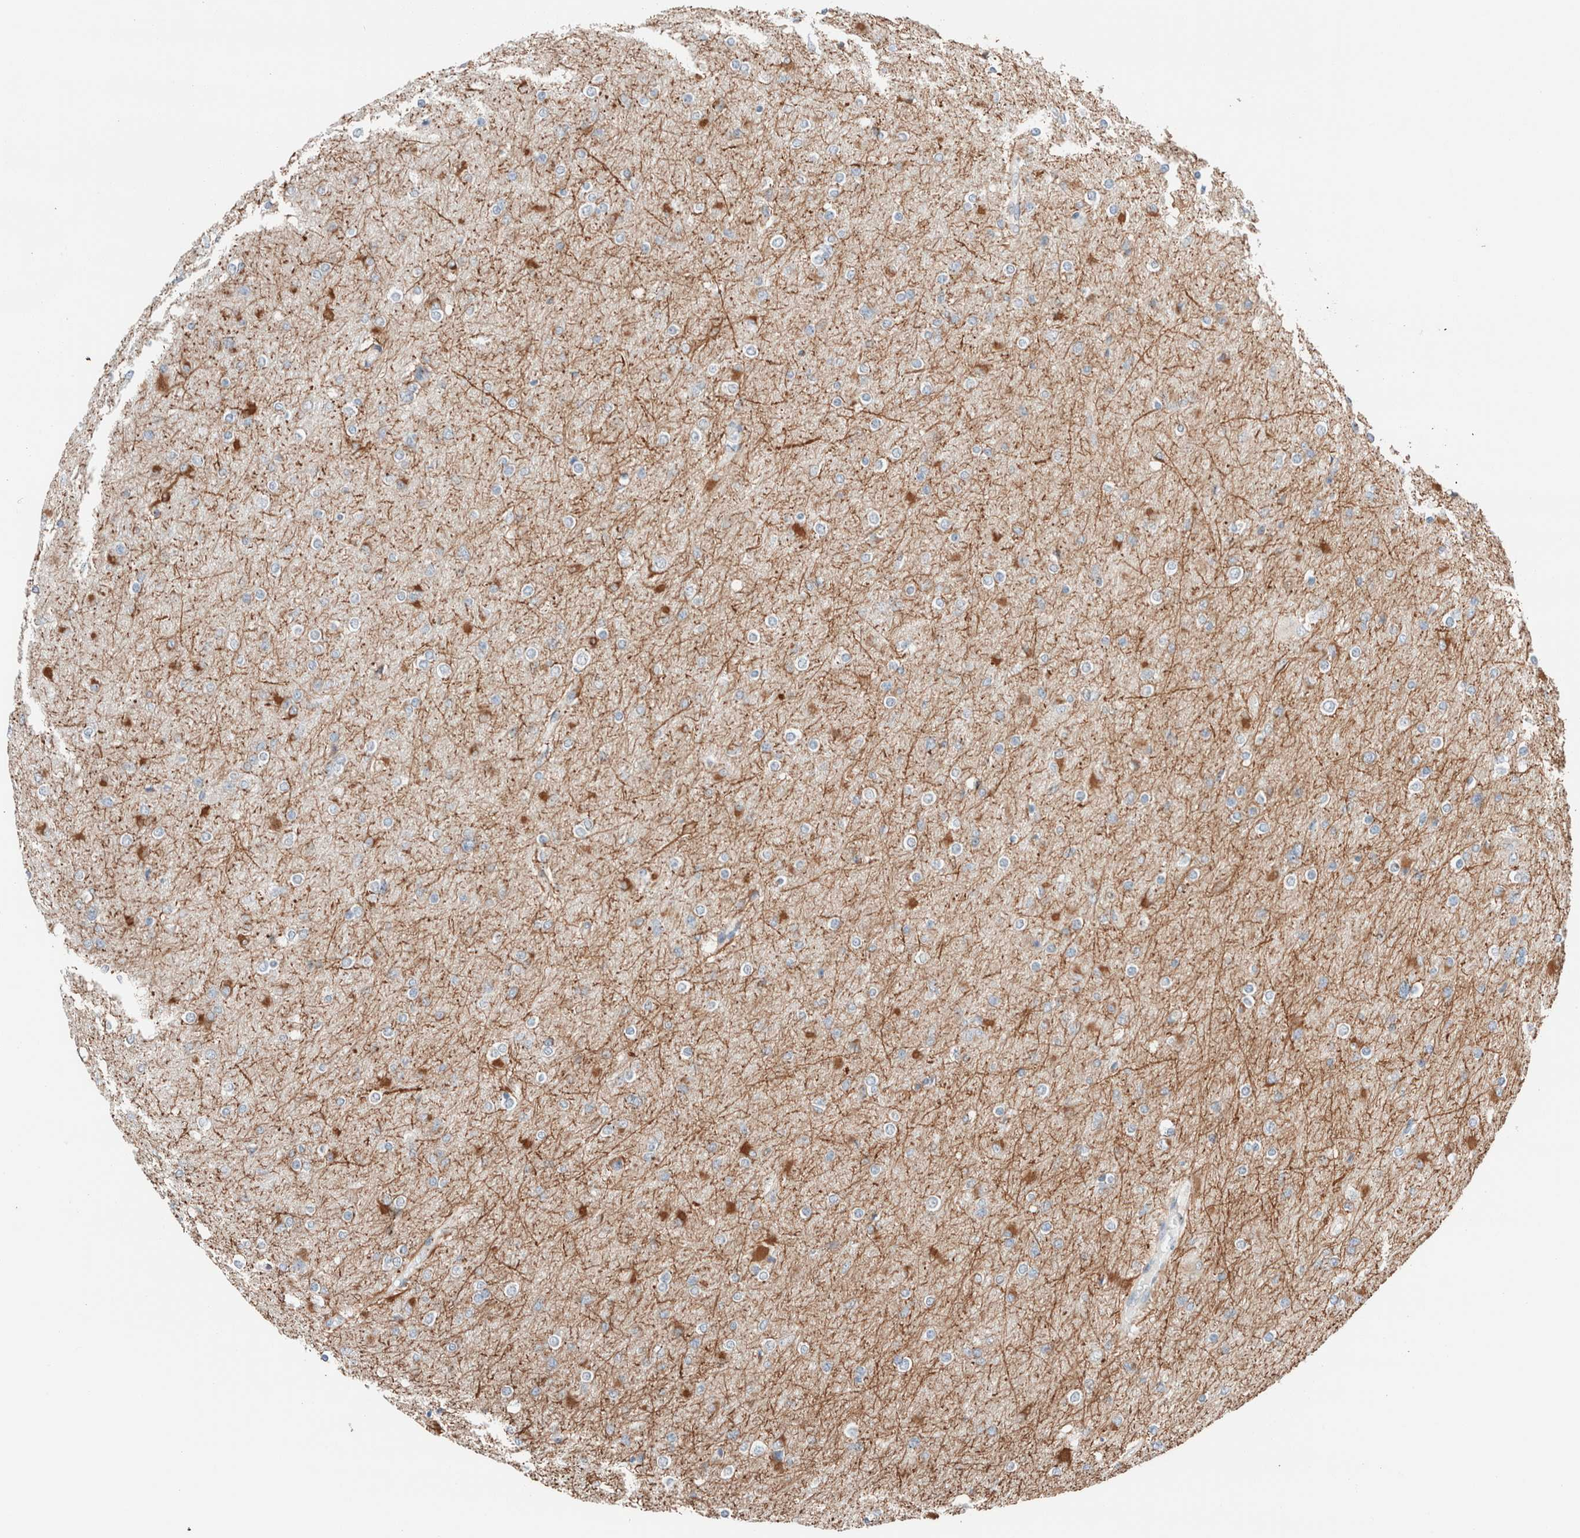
{"staining": {"intensity": "moderate", "quantity": "25%-75%", "location": "cytoplasmic/membranous"}, "tissue": "glioma", "cell_type": "Tumor cells", "image_type": "cancer", "snomed": [{"axis": "morphology", "description": "Glioma, malignant, High grade"}, {"axis": "topography", "description": "Cerebral cortex"}], "caption": "A high-resolution photomicrograph shows immunohistochemistry (IHC) staining of glioma, which displays moderate cytoplasmic/membranous positivity in about 25%-75% of tumor cells.", "gene": "CASC3", "patient": {"sex": "female", "age": 36}}